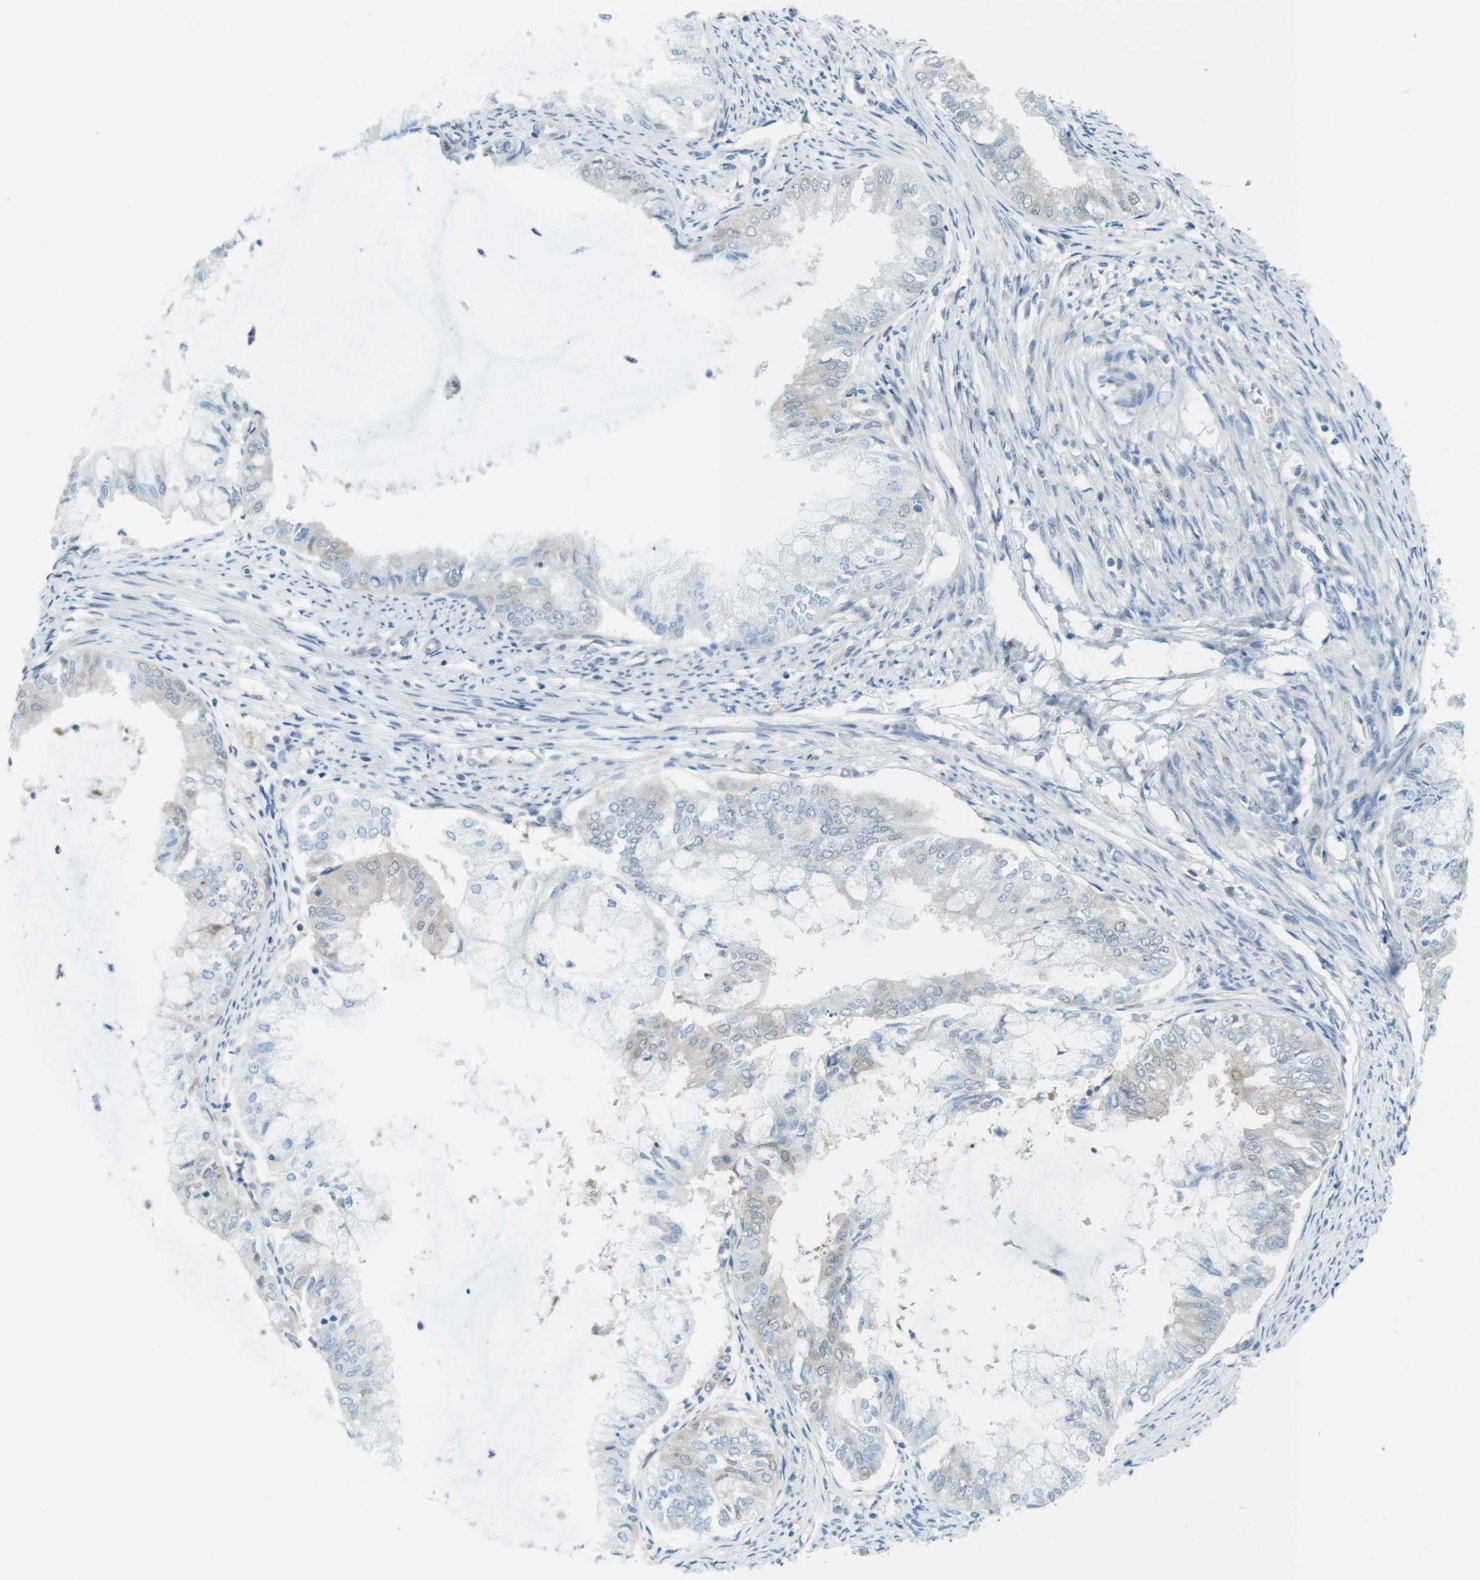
{"staining": {"intensity": "weak", "quantity": "<25%", "location": "cytoplasmic/membranous"}, "tissue": "endometrial cancer", "cell_type": "Tumor cells", "image_type": "cancer", "snomed": [{"axis": "morphology", "description": "Adenocarcinoma, NOS"}, {"axis": "topography", "description": "Endometrium"}], "caption": "This is an immunohistochemistry (IHC) photomicrograph of human adenocarcinoma (endometrial). There is no expression in tumor cells.", "gene": "CASP2", "patient": {"sex": "female", "age": 86}}